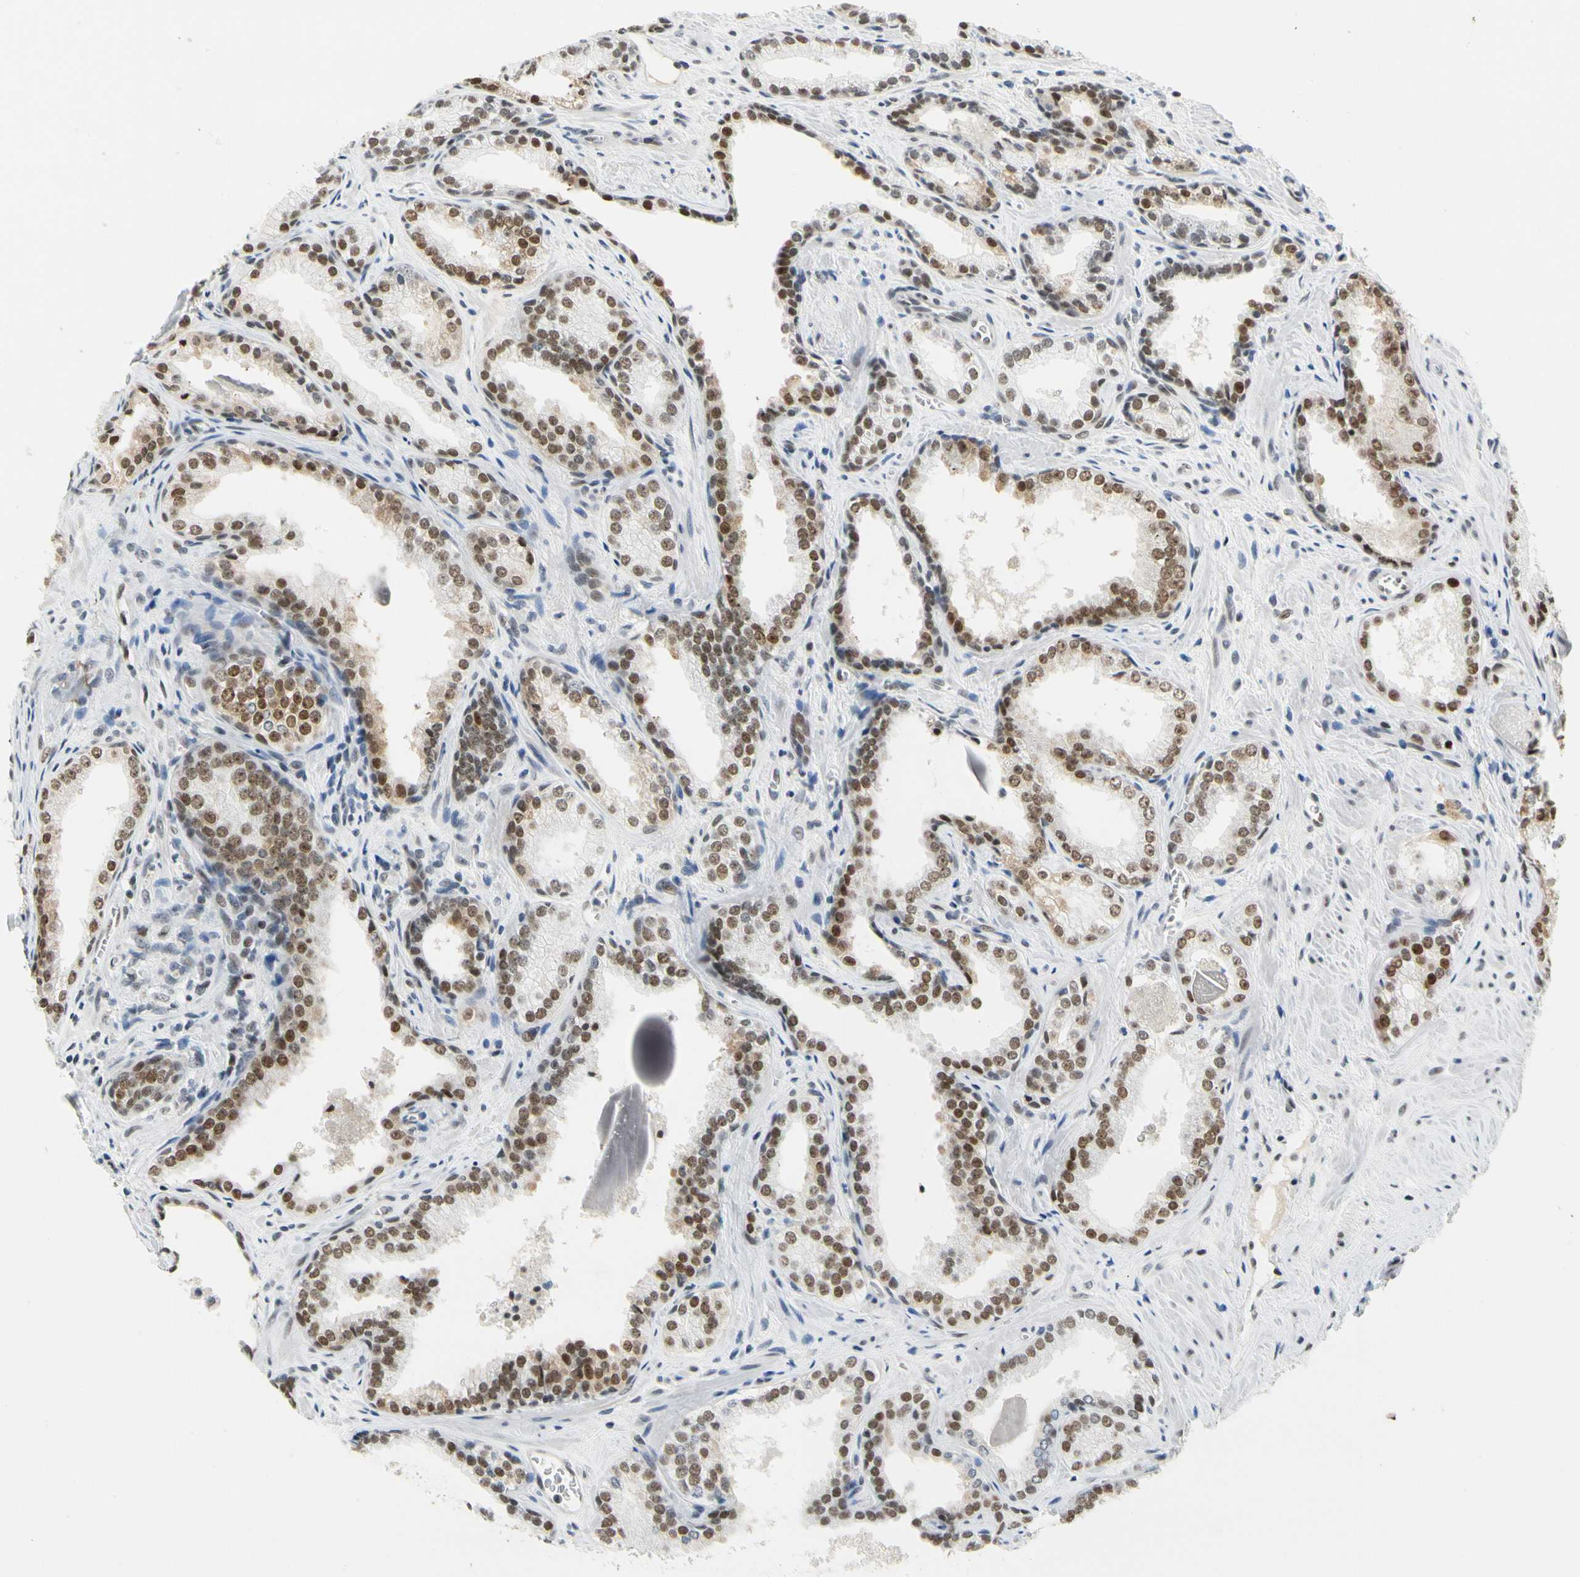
{"staining": {"intensity": "moderate", "quantity": ">75%", "location": "nuclear"}, "tissue": "prostate cancer", "cell_type": "Tumor cells", "image_type": "cancer", "snomed": [{"axis": "morphology", "description": "Adenocarcinoma, Low grade"}, {"axis": "topography", "description": "Prostate"}], "caption": "Adenocarcinoma (low-grade) (prostate) tissue exhibits moderate nuclear staining in approximately >75% of tumor cells", "gene": "ZSCAN16", "patient": {"sex": "male", "age": 60}}